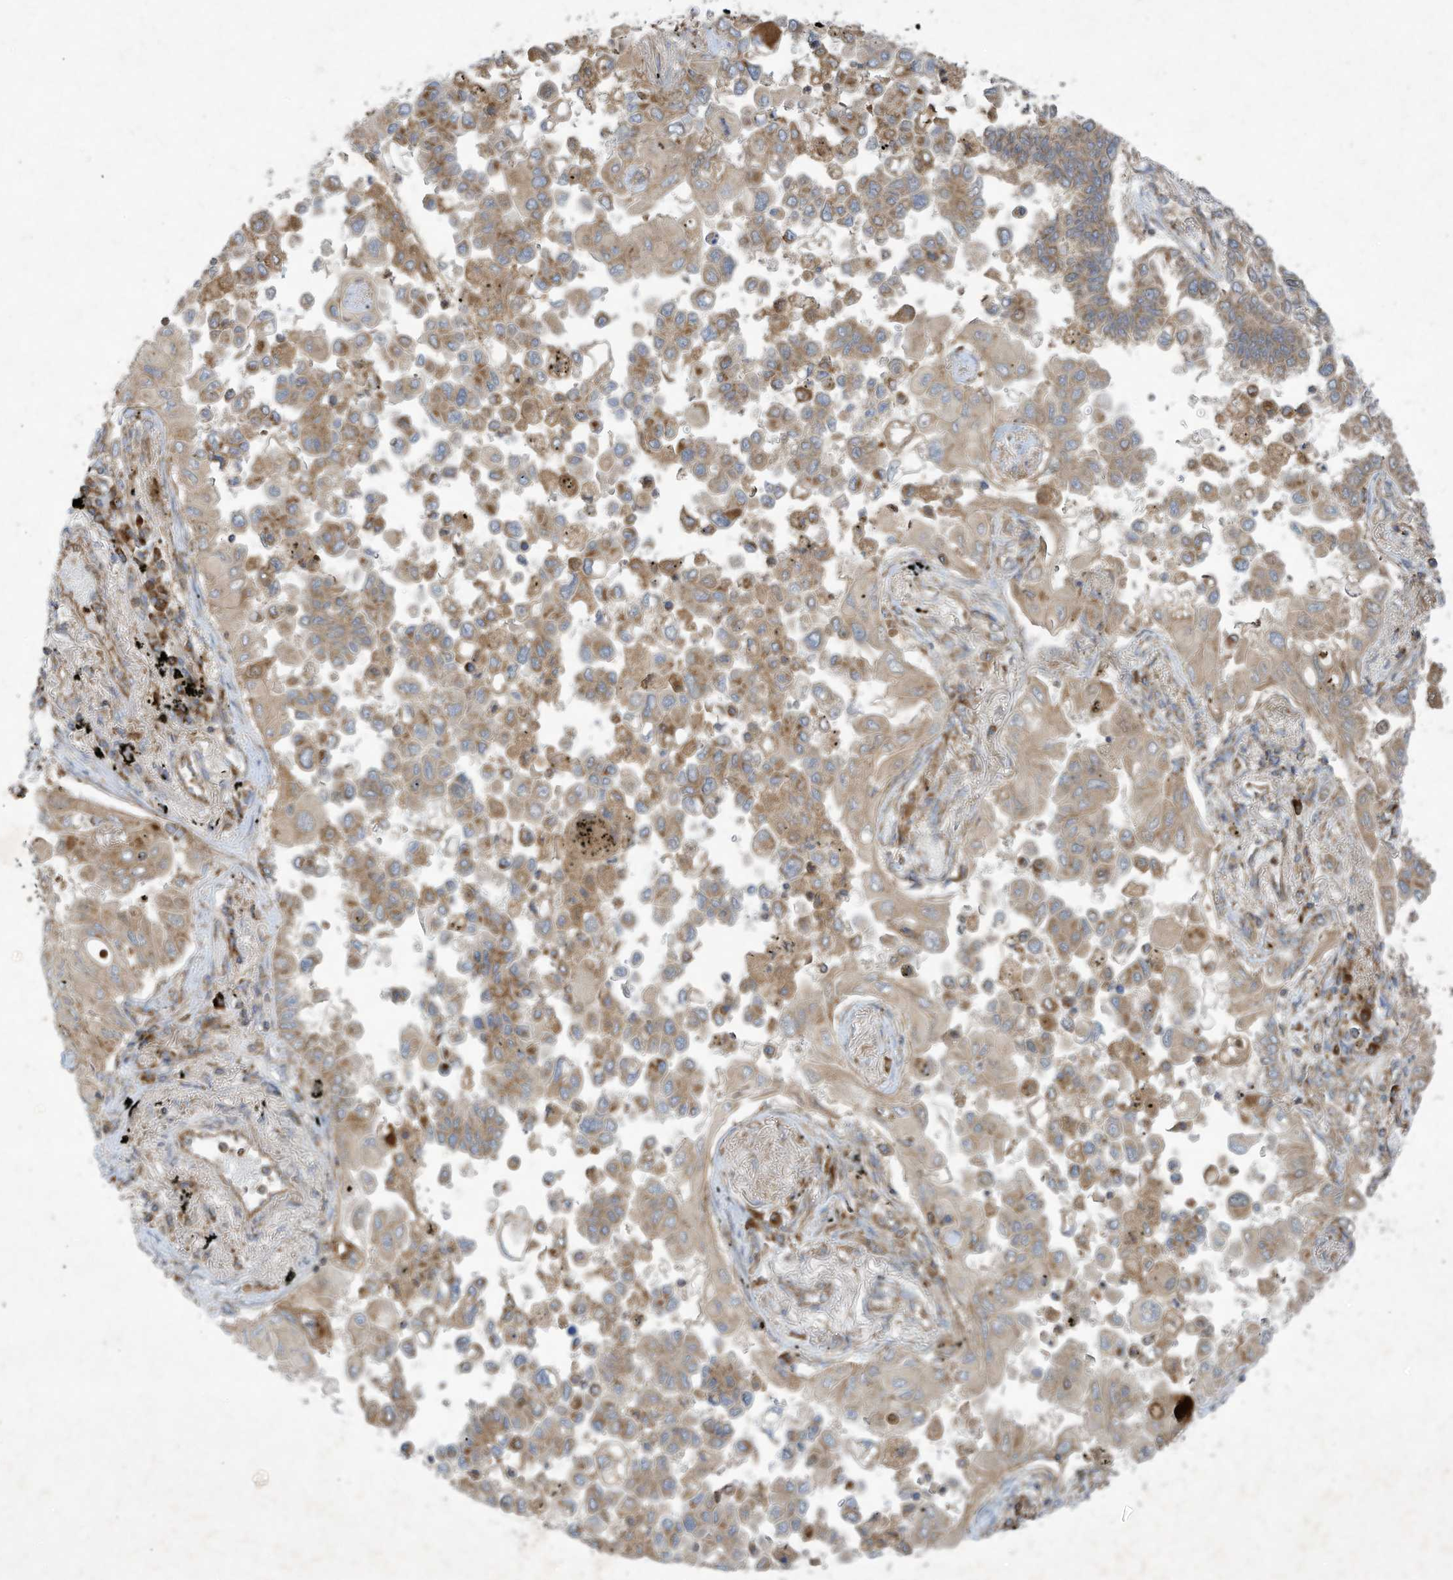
{"staining": {"intensity": "weak", "quantity": ">75%", "location": "cytoplasmic/membranous"}, "tissue": "lung cancer", "cell_type": "Tumor cells", "image_type": "cancer", "snomed": [{"axis": "morphology", "description": "Adenocarcinoma, NOS"}, {"axis": "topography", "description": "Lung"}], "caption": "Lung adenocarcinoma was stained to show a protein in brown. There is low levels of weak cytoplasmic/membranous positivity in approximately >75% of tumor cells.", "gene": "SYNJ2", "patient": {"sex": "female", "age": 67}}